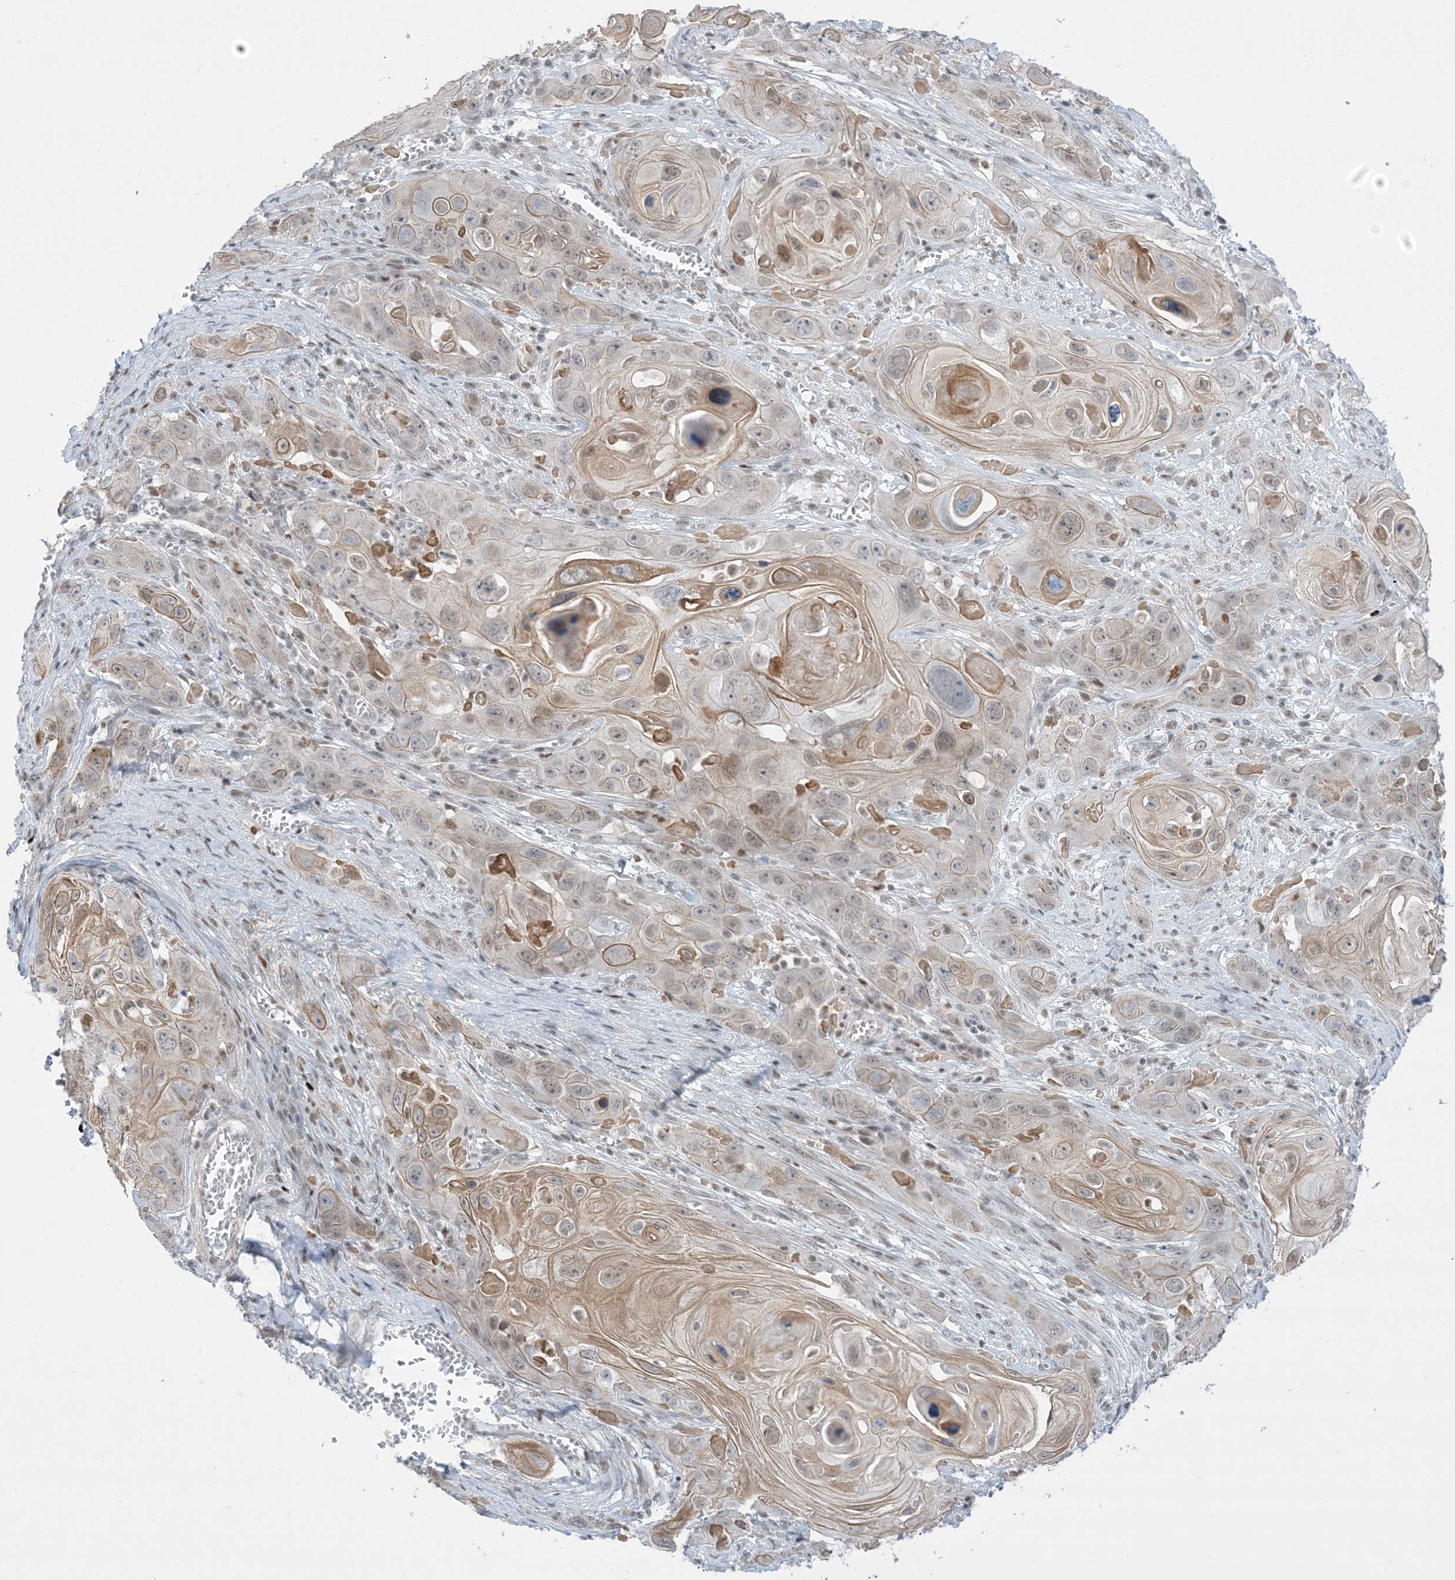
{"staining": {"intensity": "moderate", "quantity": "<25%", "location": "cytoplasmic/membranous"}, "tissue": "skin cancer", "cell_type": "Tumor cells", "image_type": "cancer", "snomed": [{"axis": "morphology", "description": "Squamous cell carcinoma, NOS"}, {"axis": "topography", "description": "Skin"}], "caption": "Squamous cell carcinoma (skin) tissue demonstrates moderate cytoplasmic/membranous expression in about <25% of tumor cells", "gene": "TFPT", "patient": {"sex": "male", "age": 55}}